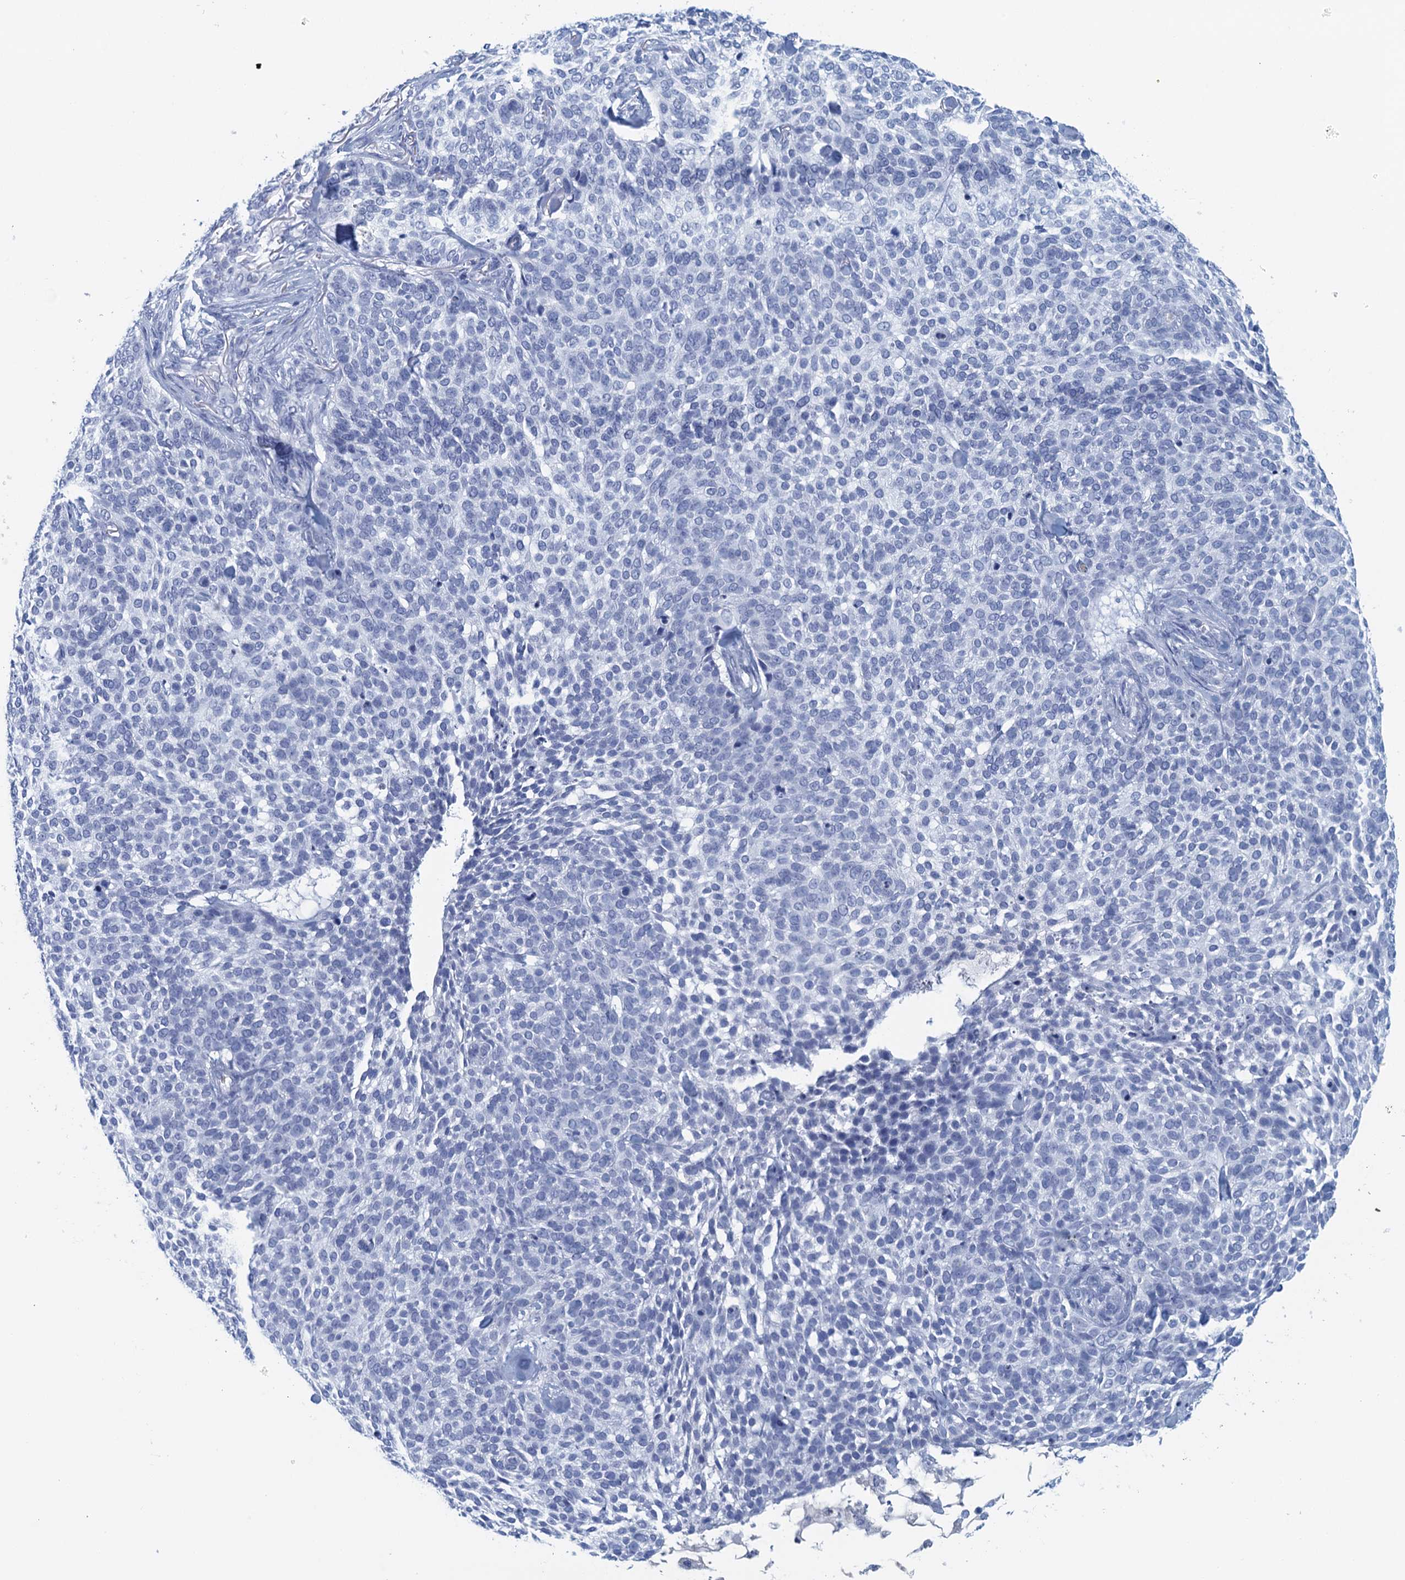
{"staining": {"intensity": "negative", "quantity": "none", "location": "none"}, "tissue": "skin cancer", "cell_type": "Tumor cells", "image_type": "cancer", "snomed": [{"axis": "morphology", "description": "Basal cell carcinoma"}, {"axis": "topography", "description": "Skin"}], "caption": "The immunohistochemistry (IHC) image has no significant staining in tumor cells of skin basal cell carcinoma tissue. (Brightfield microscopy of DAB (3,3'-diaminobenzidine) IHC at high magnification).", "gene": "CYP51A1", "patient": {"sex": "female", "age": 64}}